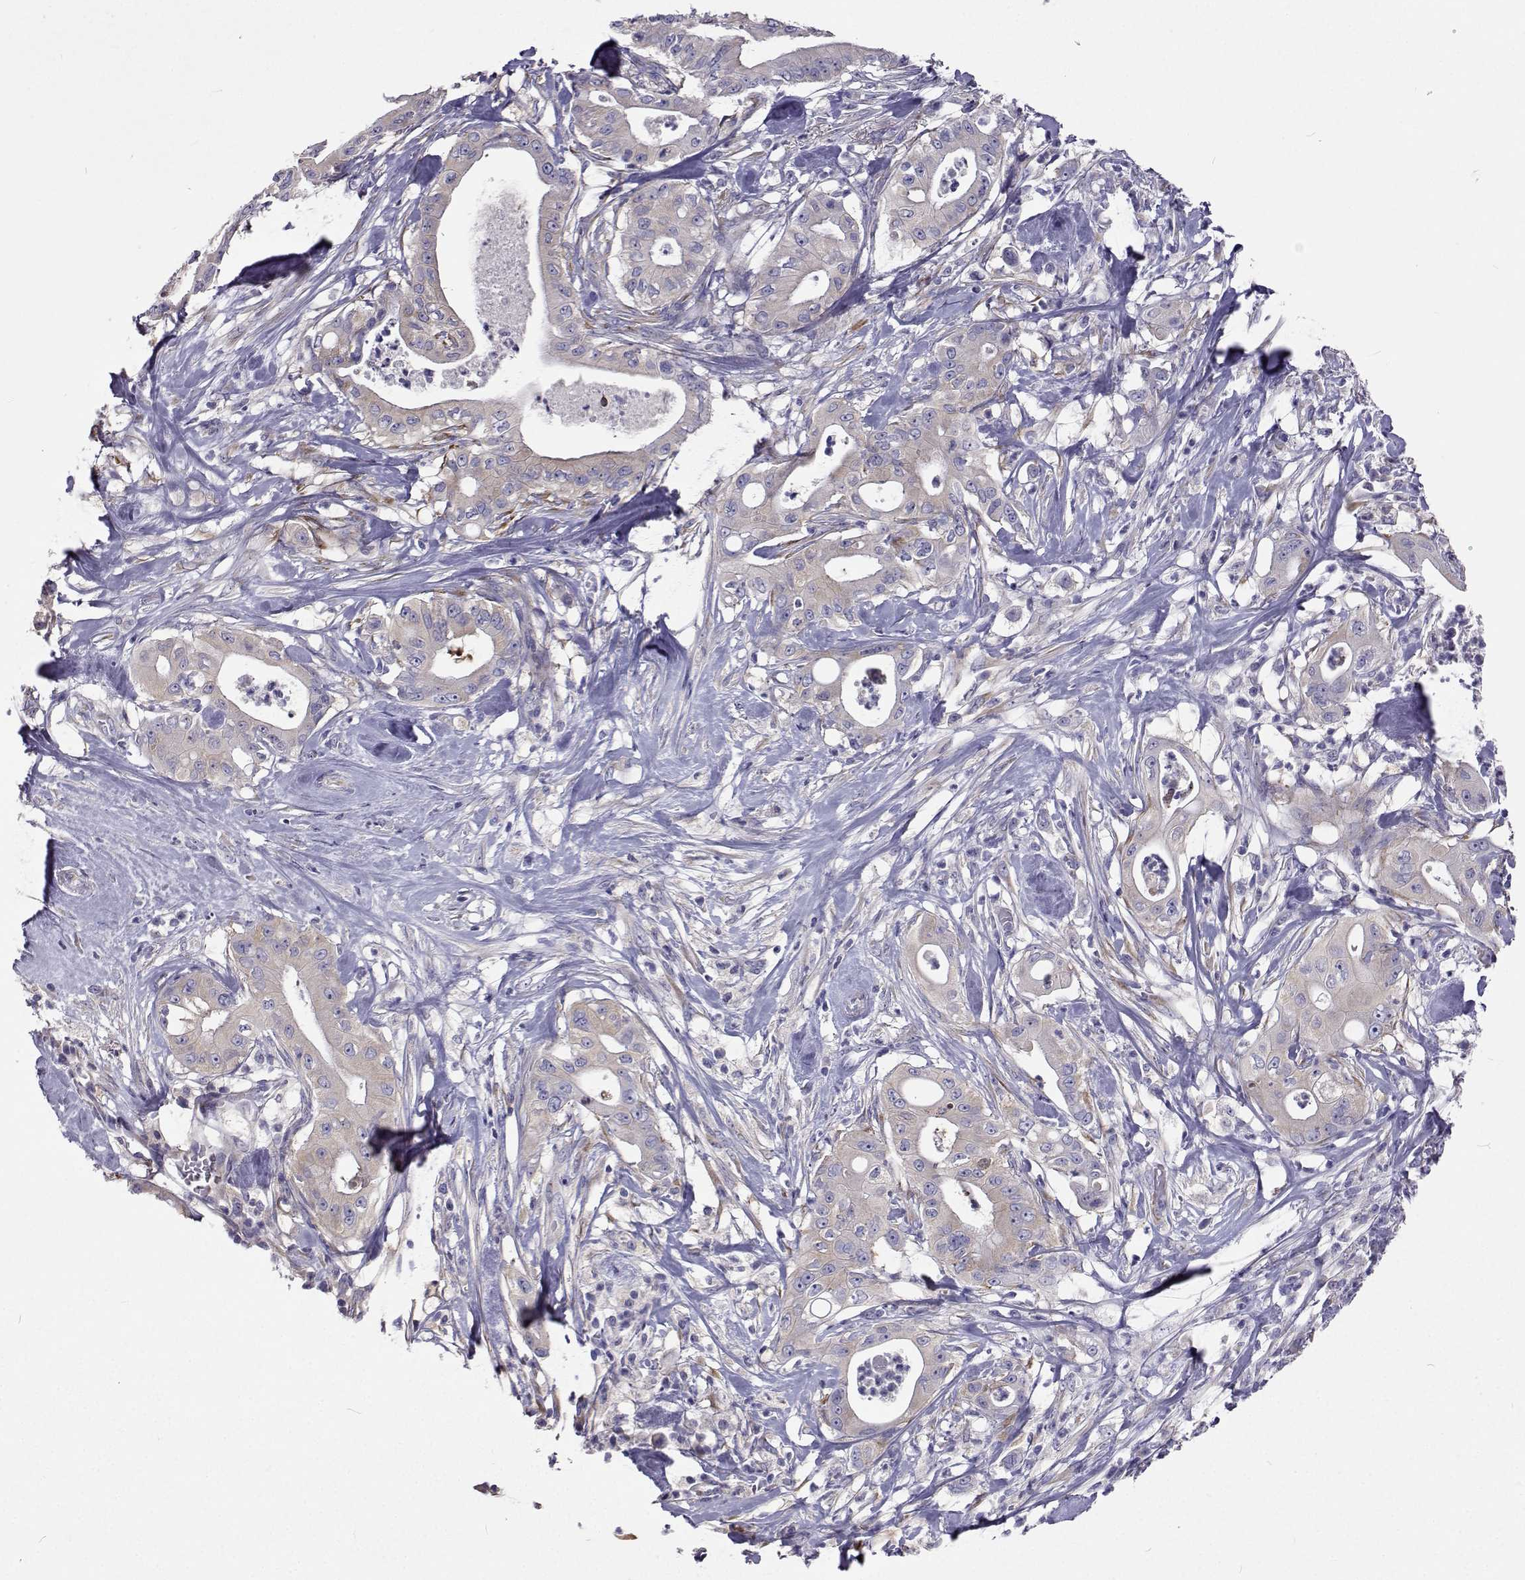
{"staining": {"intensity": "weak", "quantity": "<25%", "location": "cytoplasmic/membranous"}, "tissue": "pancreatic cancer", "cell_type": "Tumor cells", "image_type": "cancer", "snomed": [{"axis": "morphology", "description": "Adenocarcinoma, NOS"}, {"axis": "topography", "description": "Pancreas"}], "caption": "Adenocarcinoma (pancreatic) was stained to show a protein in brown. There is no significant staining in tumor cells. Brightfield microscopy of IHC stained with DAB (brown) and hematoxylin (blue), captured at high magnification.", "gene": "LHFPL7", "patient": {"sex": "male", "age": 71}}